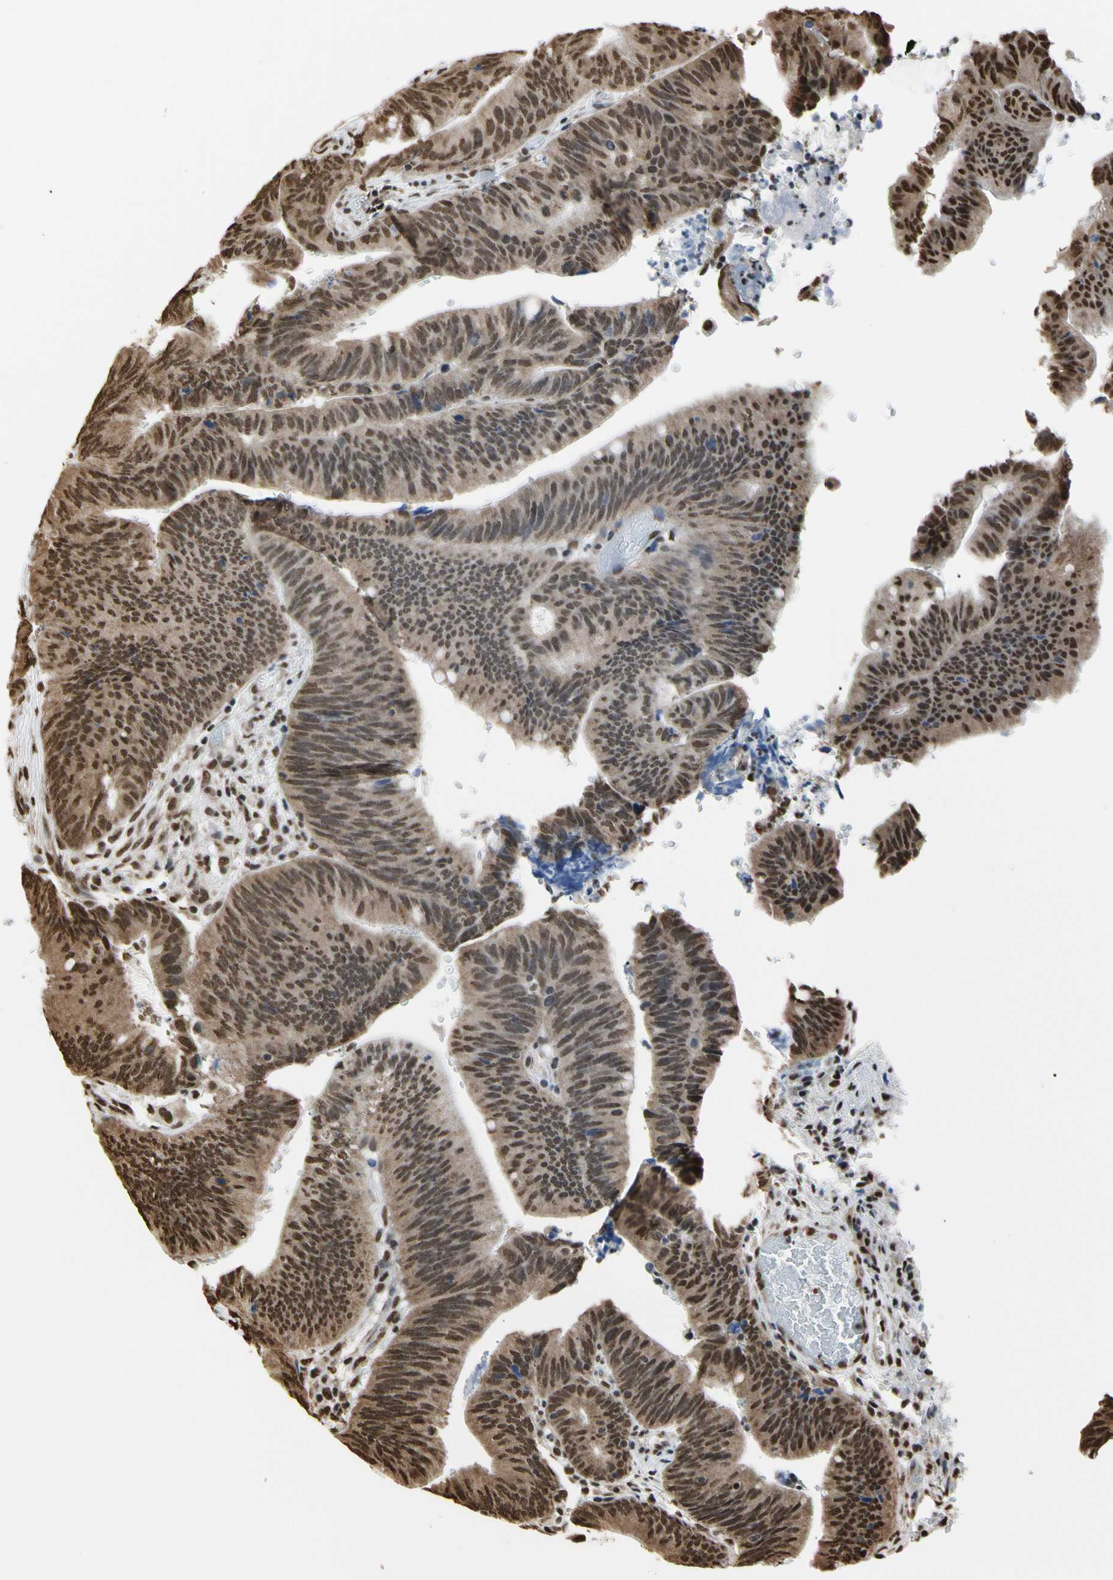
{"staining": {"intensity": "moderate", "quantity": ">75%", "location": "cytoplasmic/membranous,nuclear"}, "tissue": "colorectal cancer", "cell_type": "Tumor cells", "image_type": "cancer", "snomed": [{"axis": "morphology", "description": "Adenocarcinoma, NOS"}, {"axis": "topography", "description": "Rectum"}], "caption": "IHC image of human colorectal adenocarcinoma stained for a protein (brown), which shows medium levels of moderate cytoplasmic/membranous and nuclear staining in about >75% of tumor cells.", "gene": "HNRNPK", "patient": {"sex": "female", "age": 66}}